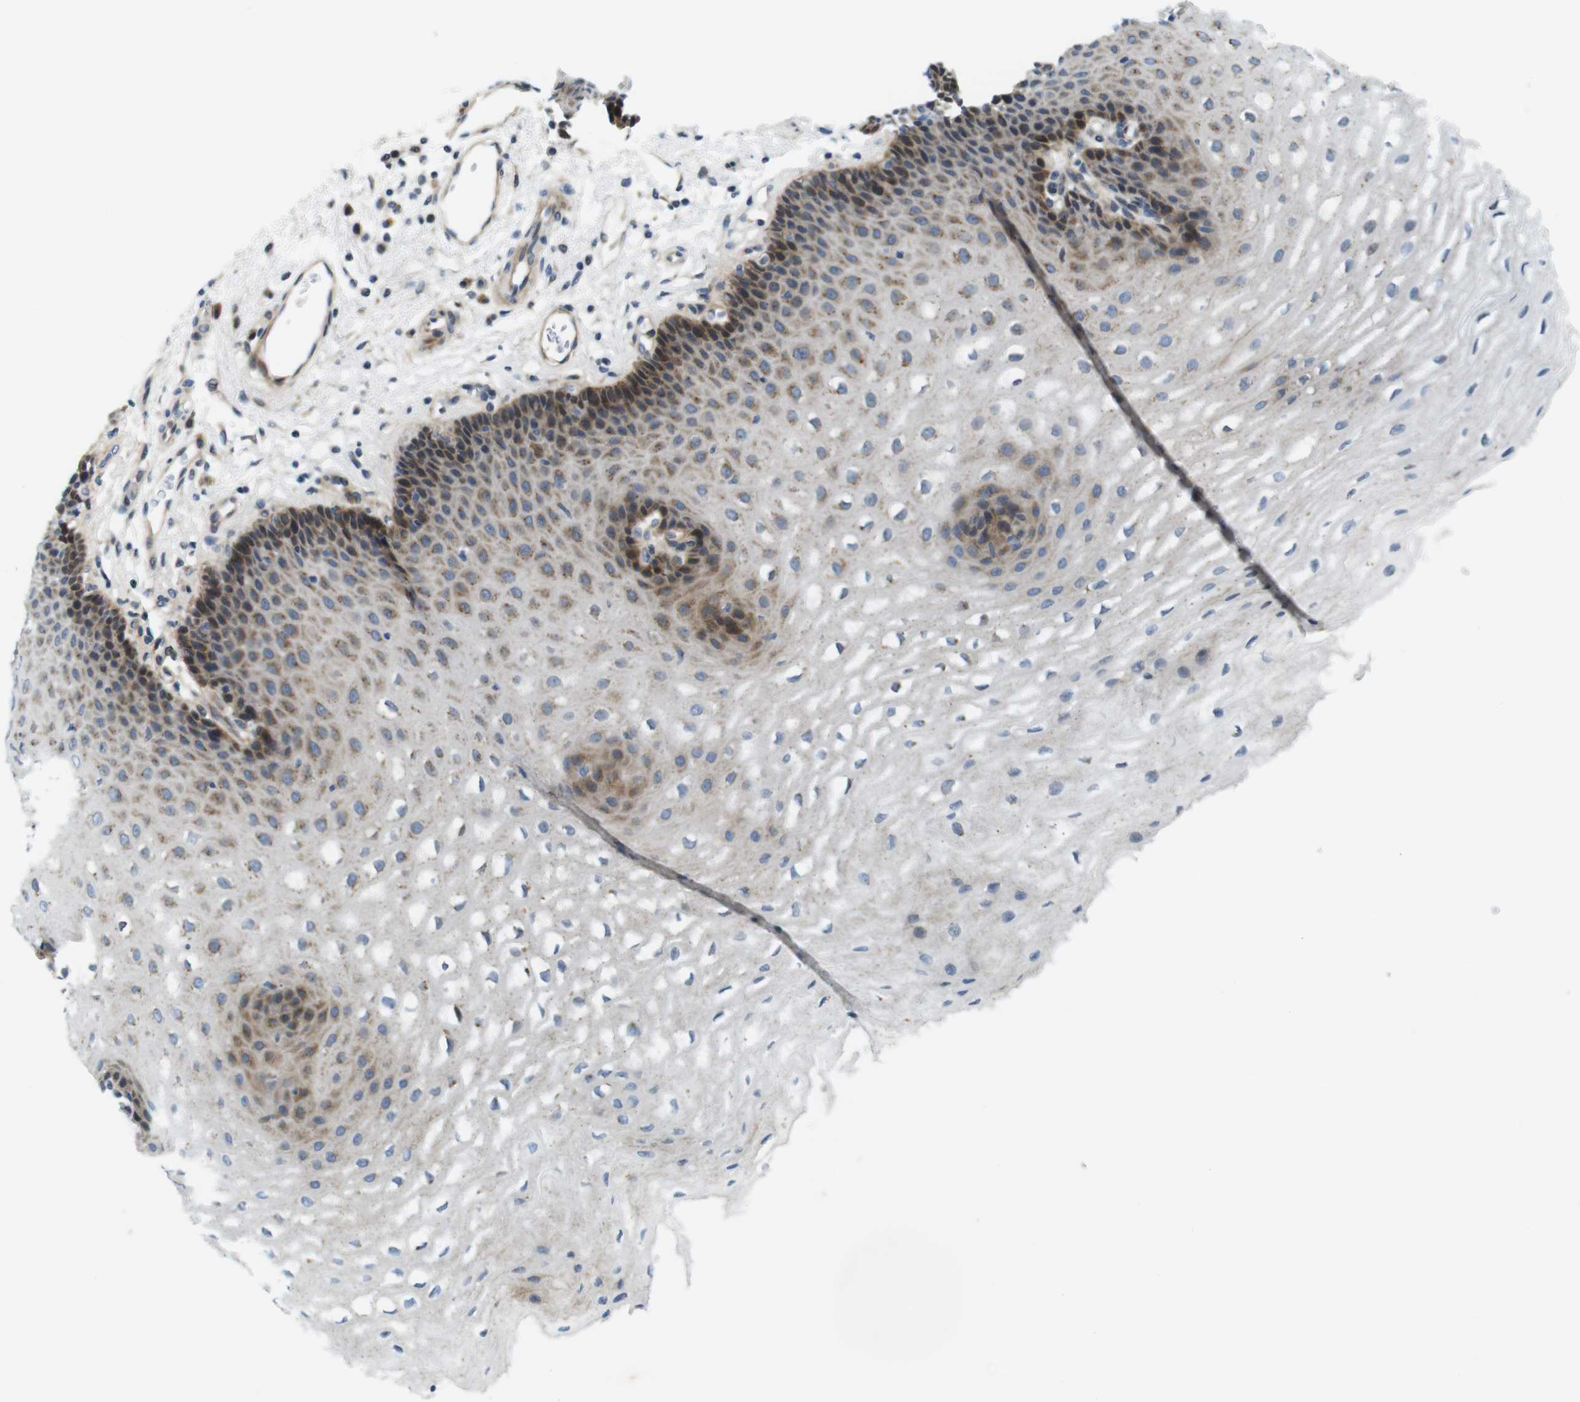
{"staining": {"intensity": "strong", "quantity": "25%-75%", "location": "cytoplasmic/membranous"}, "tissue": "esophagus", "cell_type": "Squamous epithelial cells", "image_type": "normal", "snomed": [{"axis": "morphology", "description": "Normal tissue, NOS"}, {"axis": "topography", "description": "Esophagus"}], "caption": "An image of human esophagus stained for a protein demonstrates strong cytoplasmic/membranous brown staining in squamous epithelial cells. The protein of interest is shown in brown color, while the nuclei are stained blue.", "gene": "ZDHHC3", "patient": {"sex": "male", "age": 54}}